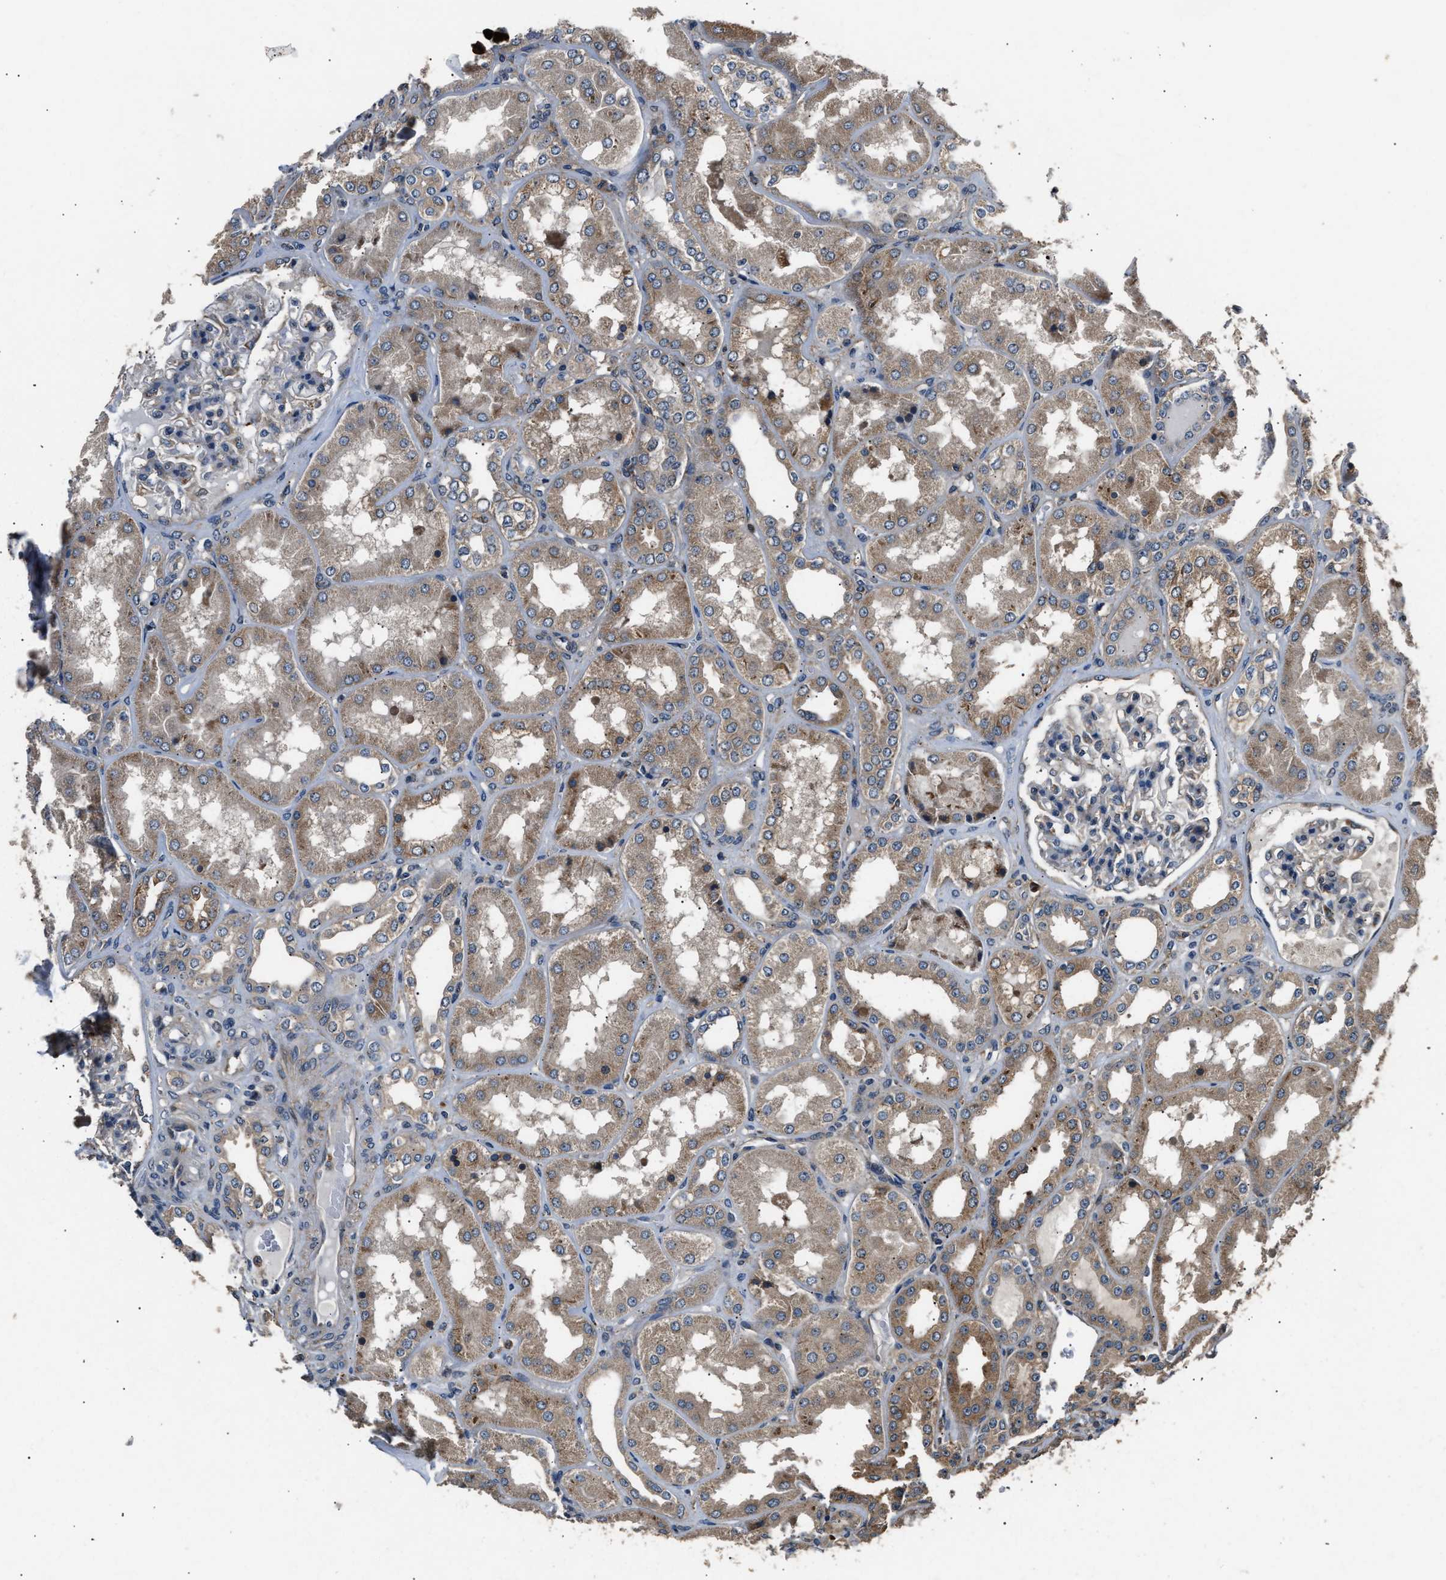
{"staining": {"intensity": "weak", "quantity": "25%-75%", "location": "cytoplasmic/membranous"}, "tissue": "kidney", "cell_type": "Cells in glomeruli", "image_type": "normal", "snomed": [{"axis": "morphology", "description": "Normal tissue, NOS"}, {"axis": "topography", "description": "Kidney"}], "caption": "Protein staining exhibits weak cytoplasmic/membranous expression in about 25%-75% of cells in glomeruli in unremarkable kidney.", "gene": "IMPDH2", "patient": {"sex": "female", "age": 56}}